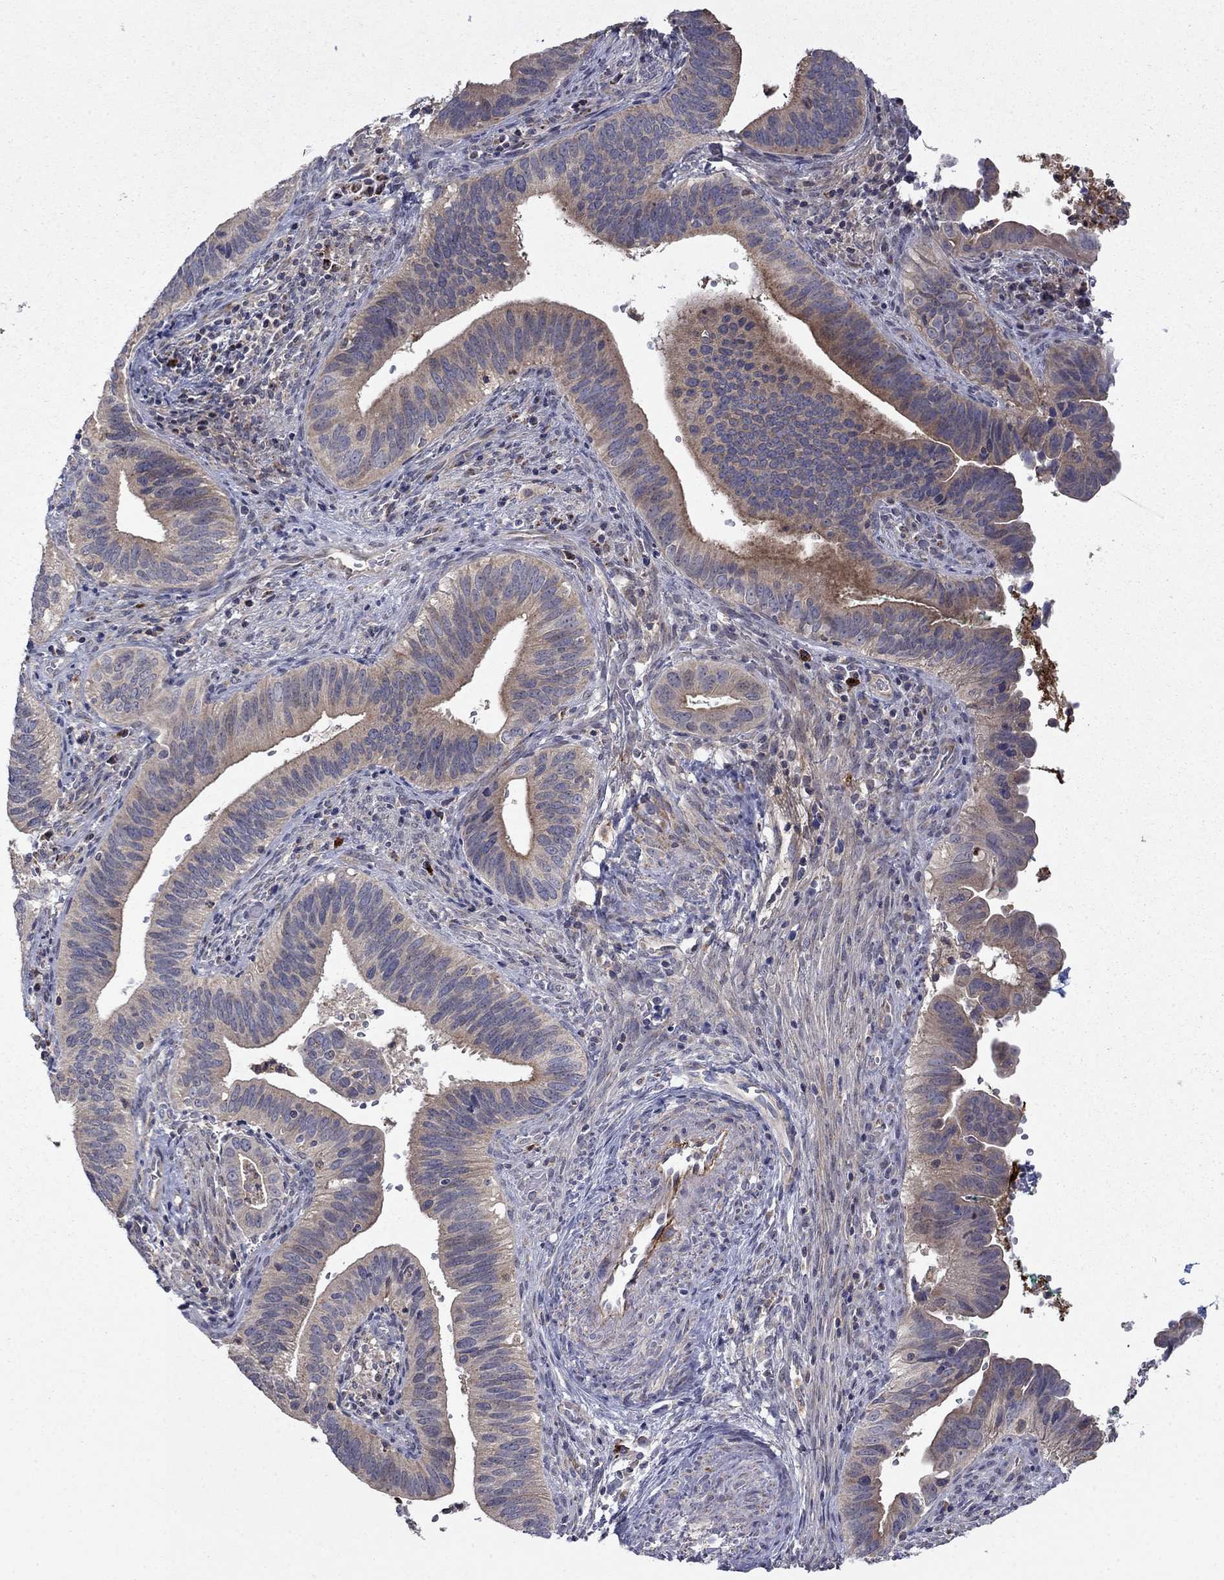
{"staining": {"intensity": "moderate", "quantity": "<25%", "location": "cytoplasmic/membranous"}, "tissue": "cervical cancer", "cell_type": "Tumor cells", "image_type": "cancer", "snomed": [{"axis": "morphology", "description": "Adenocarcinoma, NOS"}, {"axis": "topography", "description": "Cervix"}], "caption": "Adenocarcinoma (cervical) tissue displays moderate cytoplasmic/membranous expression in about <25% of tumor cells, visualized by immunohistochemistry.", "gene": "DOP1B", "patient": {"sex": "female", "age": 42}}